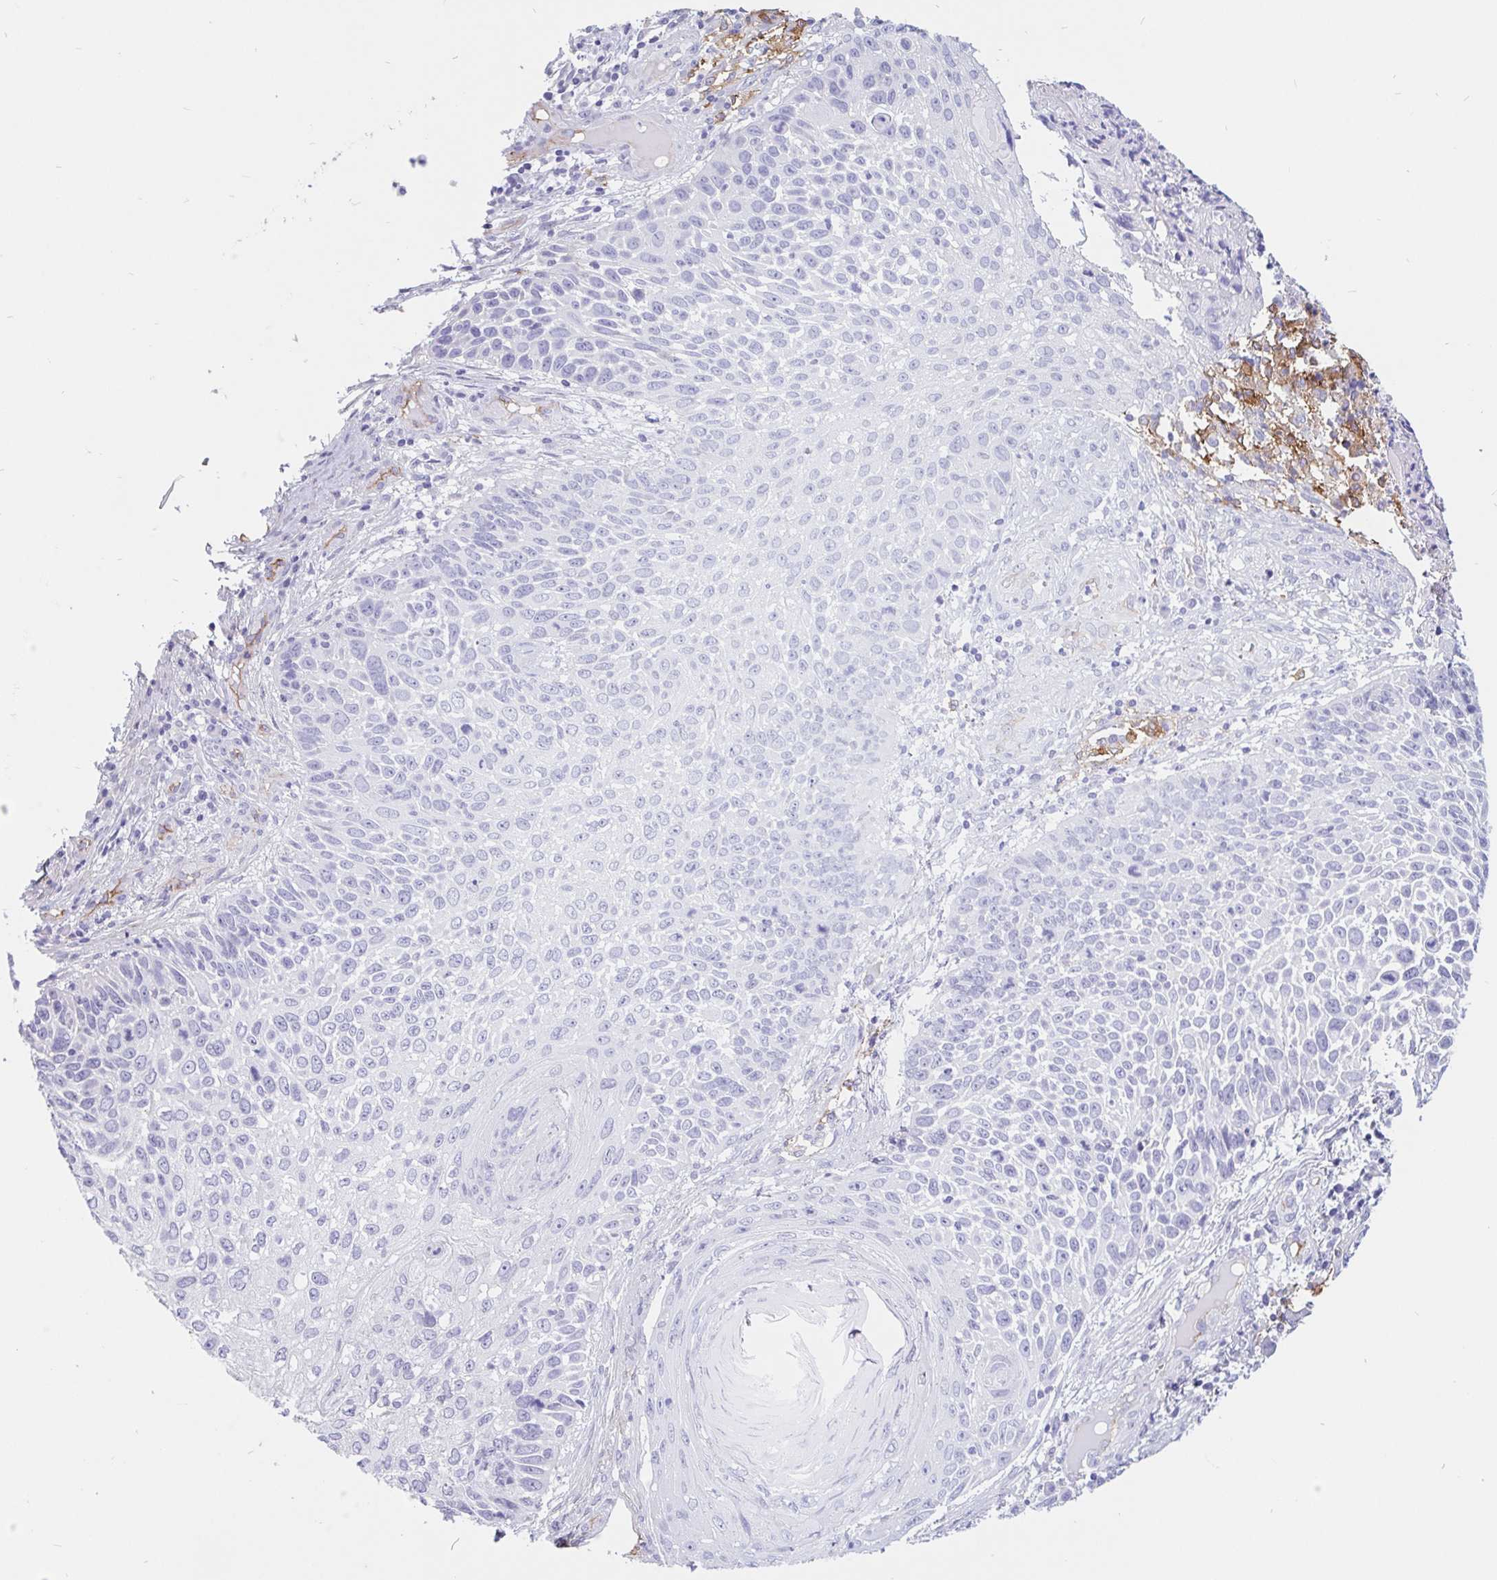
{"staining": {"intensity": "negative", "quantity": "none", "location": "none"}, "tissue": "skin cancer", "cell_type": "Tumor cells", "image_type": "cancer", "snomed": [{"axis": "morphology", "description": "Squamous cell carcinoma, NOS"}, {"axis": "topography", "description": "Skin"}], "caption": "Photomicrograph shows no protein staining in tumor cells of skin cancer tissue. Brightfield microscopy of IHC stained with DAB (brown) and hematoxylin (blue), captured at high magnification.", "gene": "LIMCH1", "patient": {"sex": "male", "age": 92}}